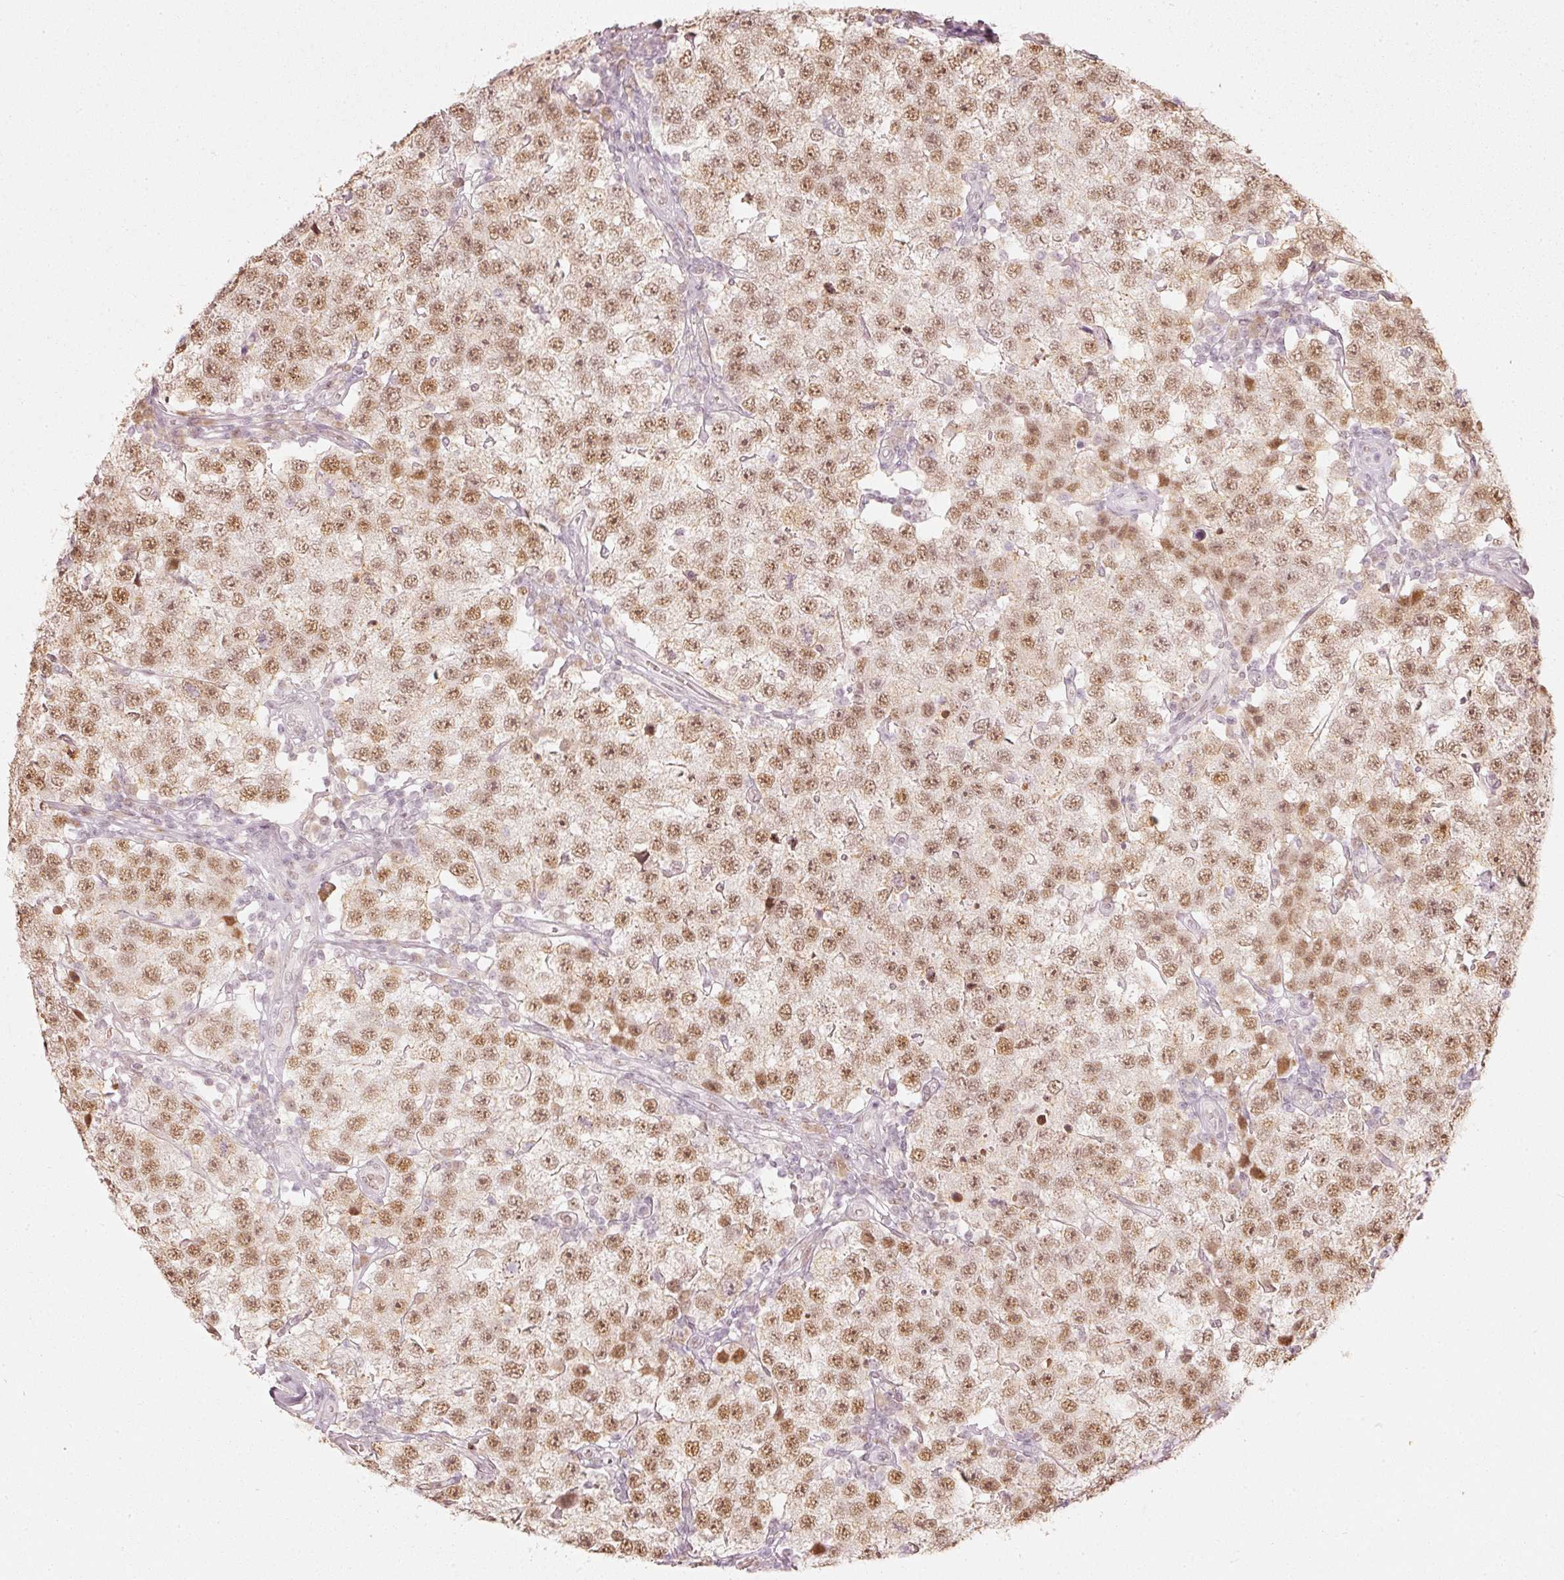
{"staining": {"intensity": "moderate", "quantity": ">75%", "location": "nuclear"}, "tissue": "testis cancer", "cell_type": "Tumor cells", "image_type": "cancer", "snomed": [{"axis": "morphology", "description": "Seminoma, NOS"}, {"axis": "topography", "description": "Testis"}], "caption": "Immunohistochemical staining of seminoma (testis) reveals medium levels of moderate nuclear staining in approximately >75% of tumor cells. (DAB IHC, brown staining for protein, blue staining for nuclei).", "gene": "PPP1R10", "patient": {"sex": "male", "age": 34}}